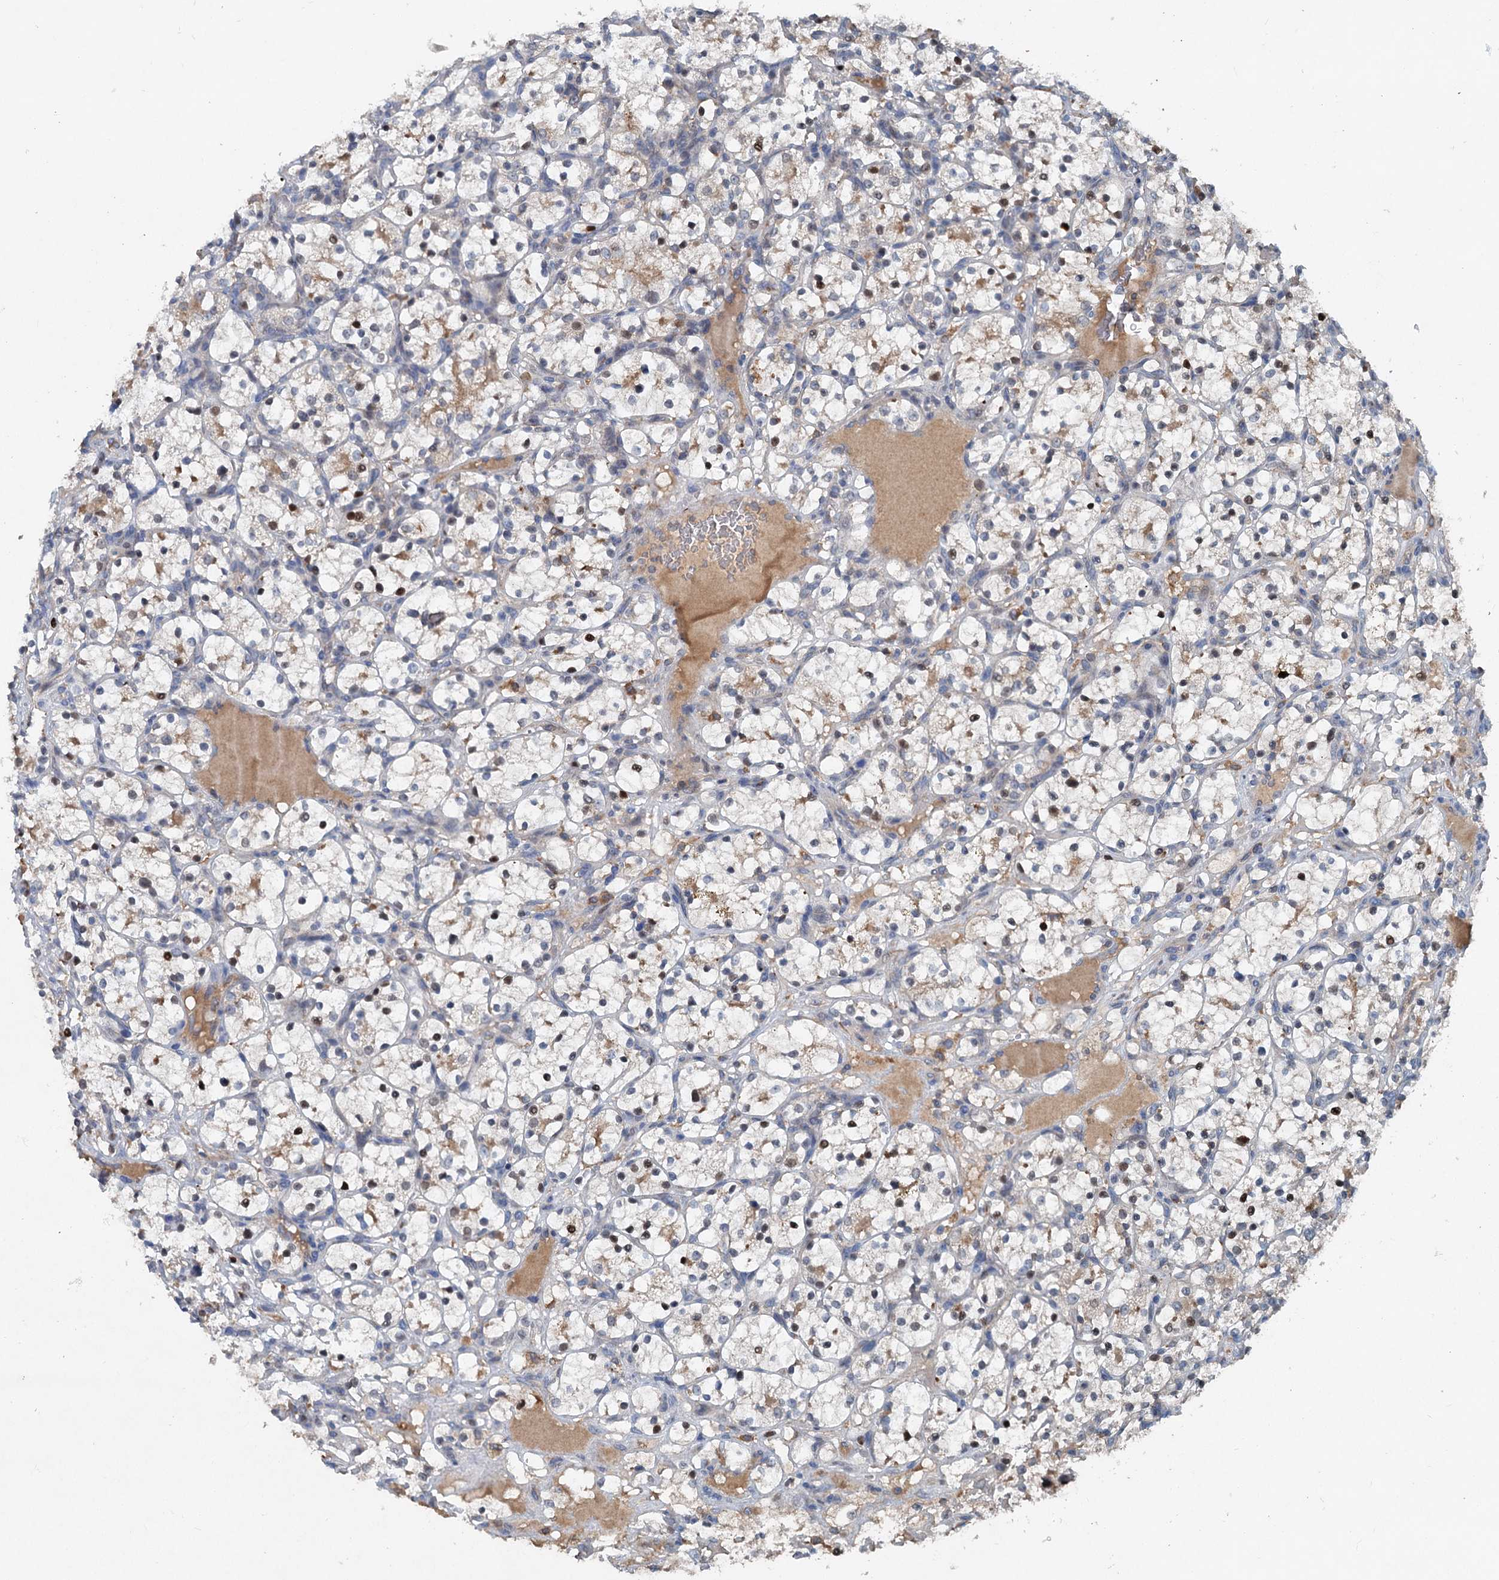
{"staining": {"intensity": "weak", "quantity": "<25%", "location": "cytoplasmic/membranous,nuclear"}, "tissue": "renal cancer", "cell_type": "Tumor cells", "image_type": "cancer", "snomed": [{"axis": "morphology", "description": "Adenocarcinoma, NOS"}, {"axis": "topography", "description": "Kidney"}], "caption": "Renal adenocarcinoma was stained to show a protein in brown. There is no significant positivity in tumor cells.", "gene": "TAPBPL", "patient": {"sex": "female", "age": 69}}